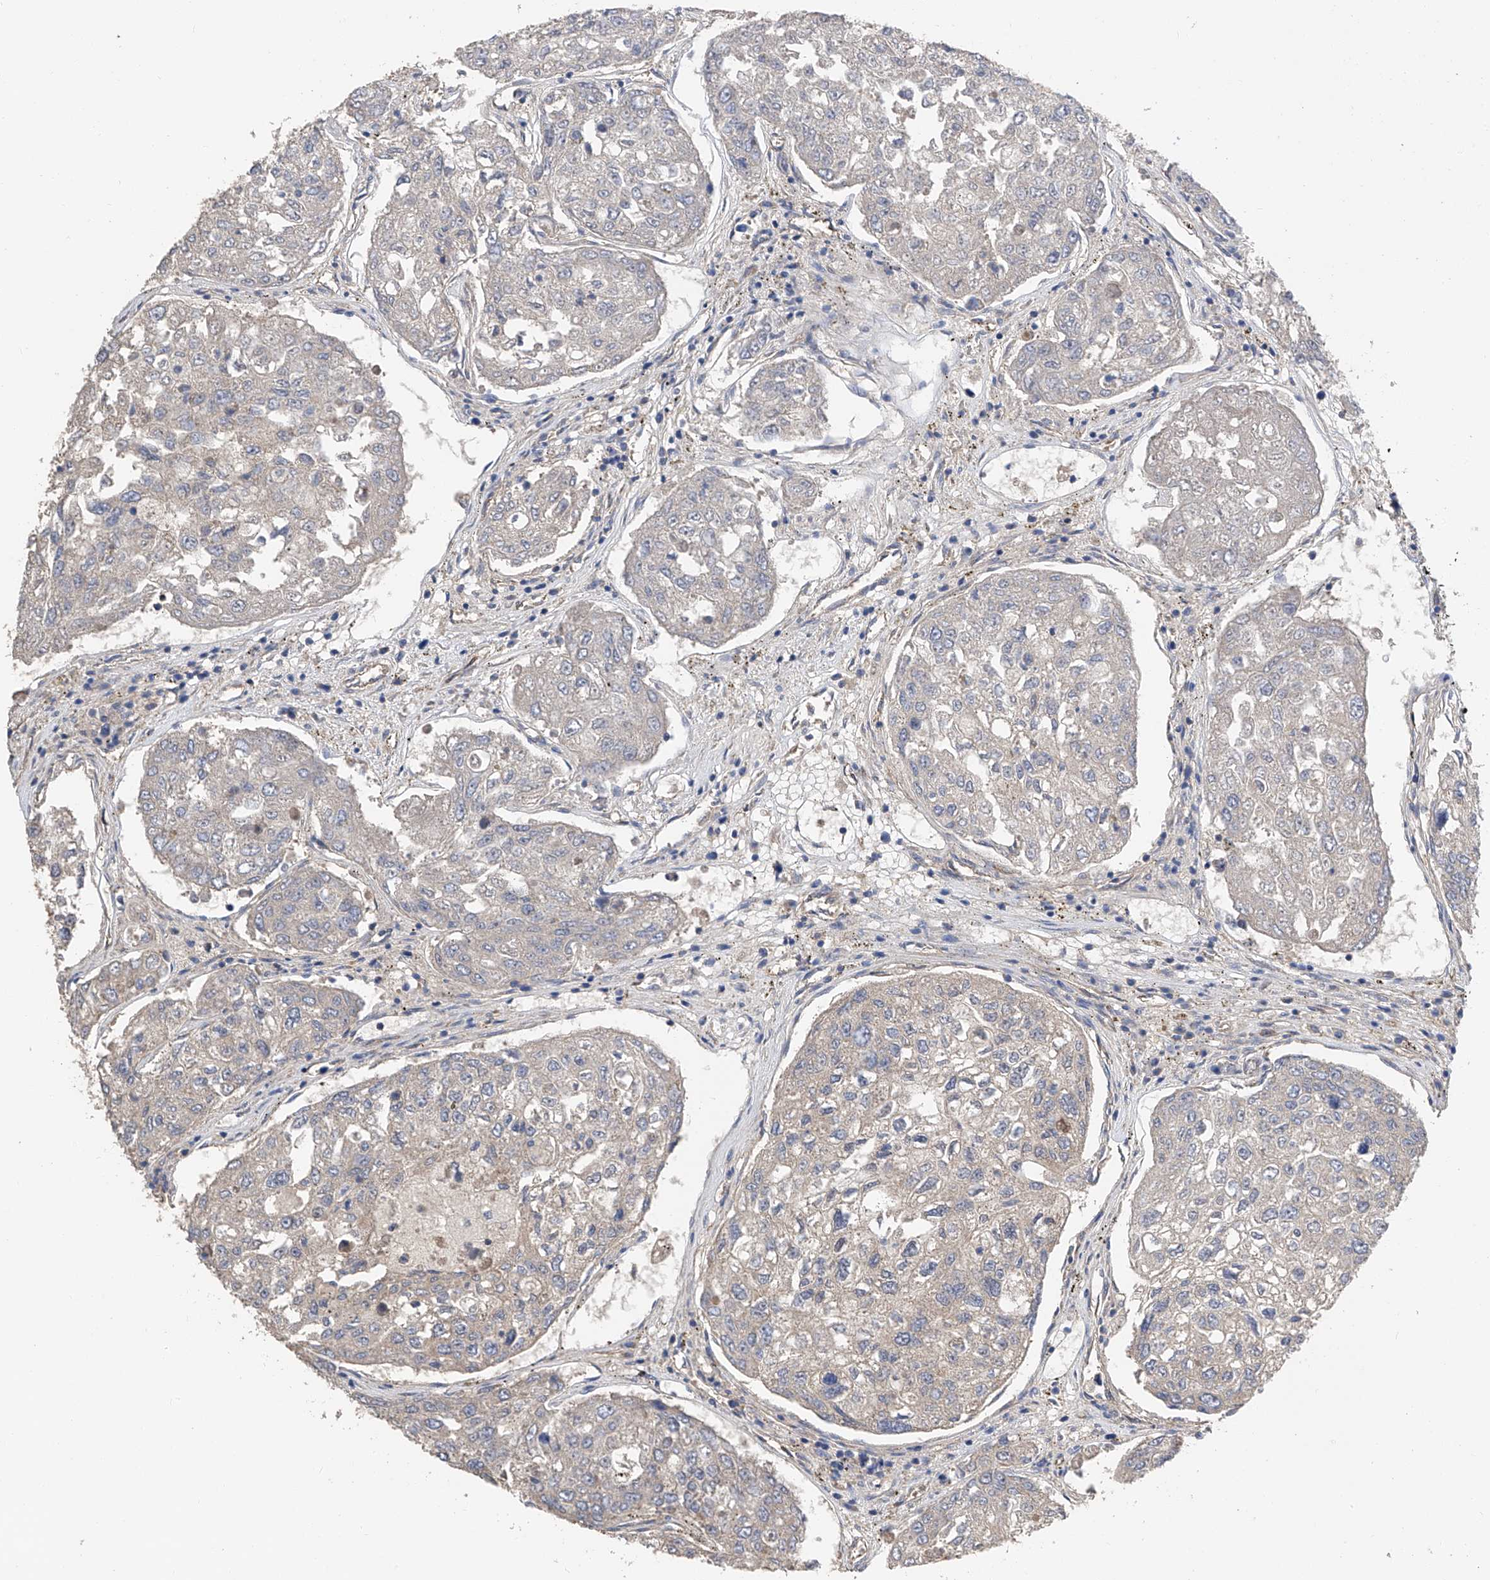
{"staining": {"intensity": "negative", "quantity": "none", "location": "none"}, "tissue": "urothelial cancer", "cell_type": "Tumor cells", "image_type": "cancer", "snomed": [{"axis": "morphology", "description": "Urothelial carcinoma, High grade"}, {"axis": "topography", "description": "Lymph node"}, {"axis": "topography", "description": "Urinary bladder"}], "caption": "This is a image of immunohistochemistry staining of urothelial carcinoma (high-grade), which shows no expression in tumor cells. (DAB (3,3'-diaminobenzidine) IHC, high magnification).", "gene": "PTK2", "patient": {"sex": "male", "age": 51}}